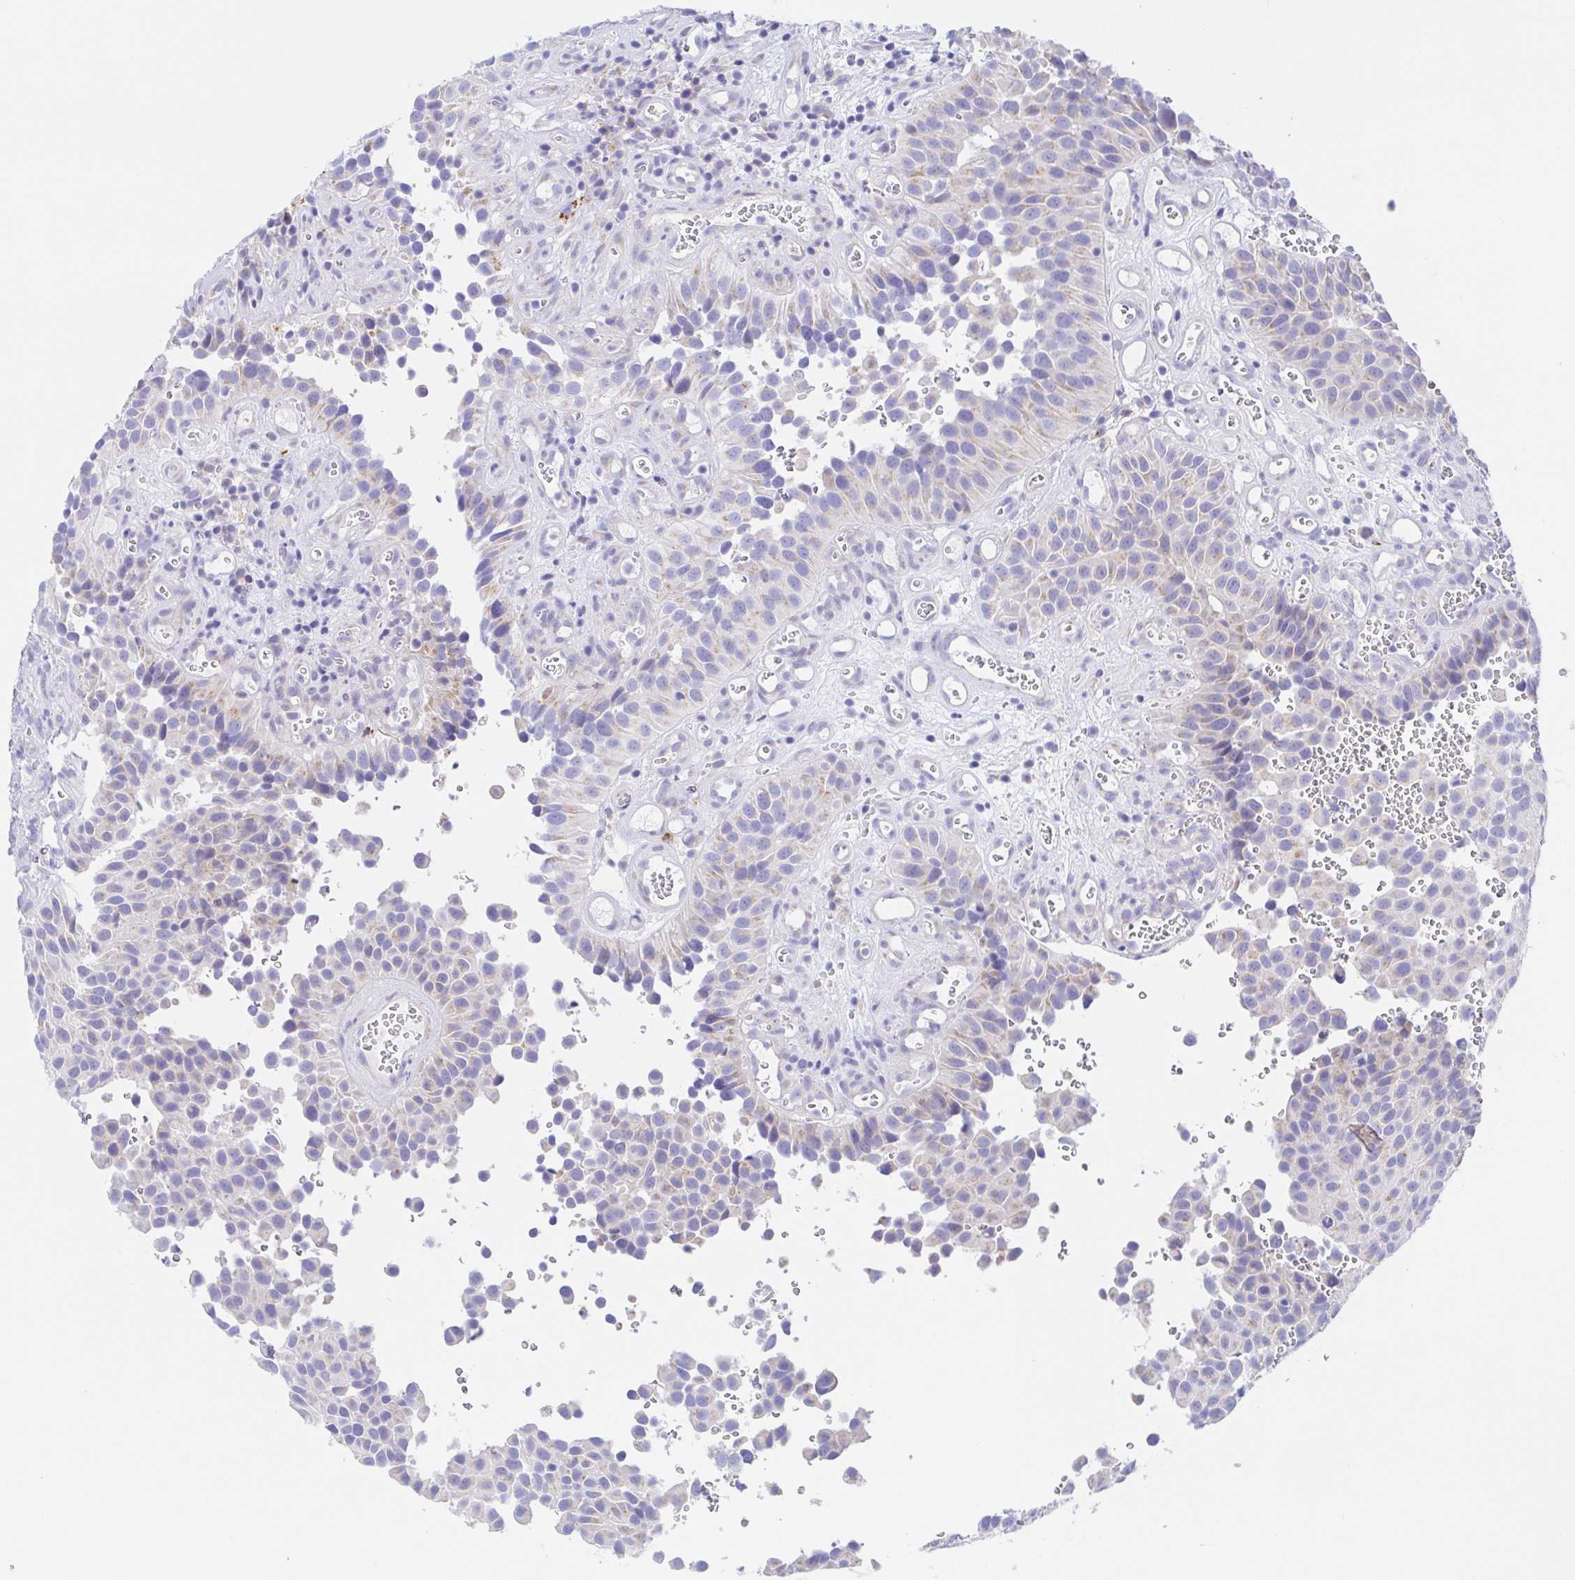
{"staining": {"intensity": "weak", "quantity": "<25%", "location": "cytoplasmic/membranous"}, "tissue": "urothelial cancer", "cell_type": "Tumor cells", "image_type": "cancer", "snomed": [{"axis": "morphology", "description": "Urothelial carcinoma, Low grade"}, {"axis": "topography", "description": "Urinary bladder"}], "caption": "Urothelial cancer was stained to show a protein in brown. There is no significant expression in tumor cells.", "gene": "SCG3", "patient": {"sex": "male", "age": 76}}